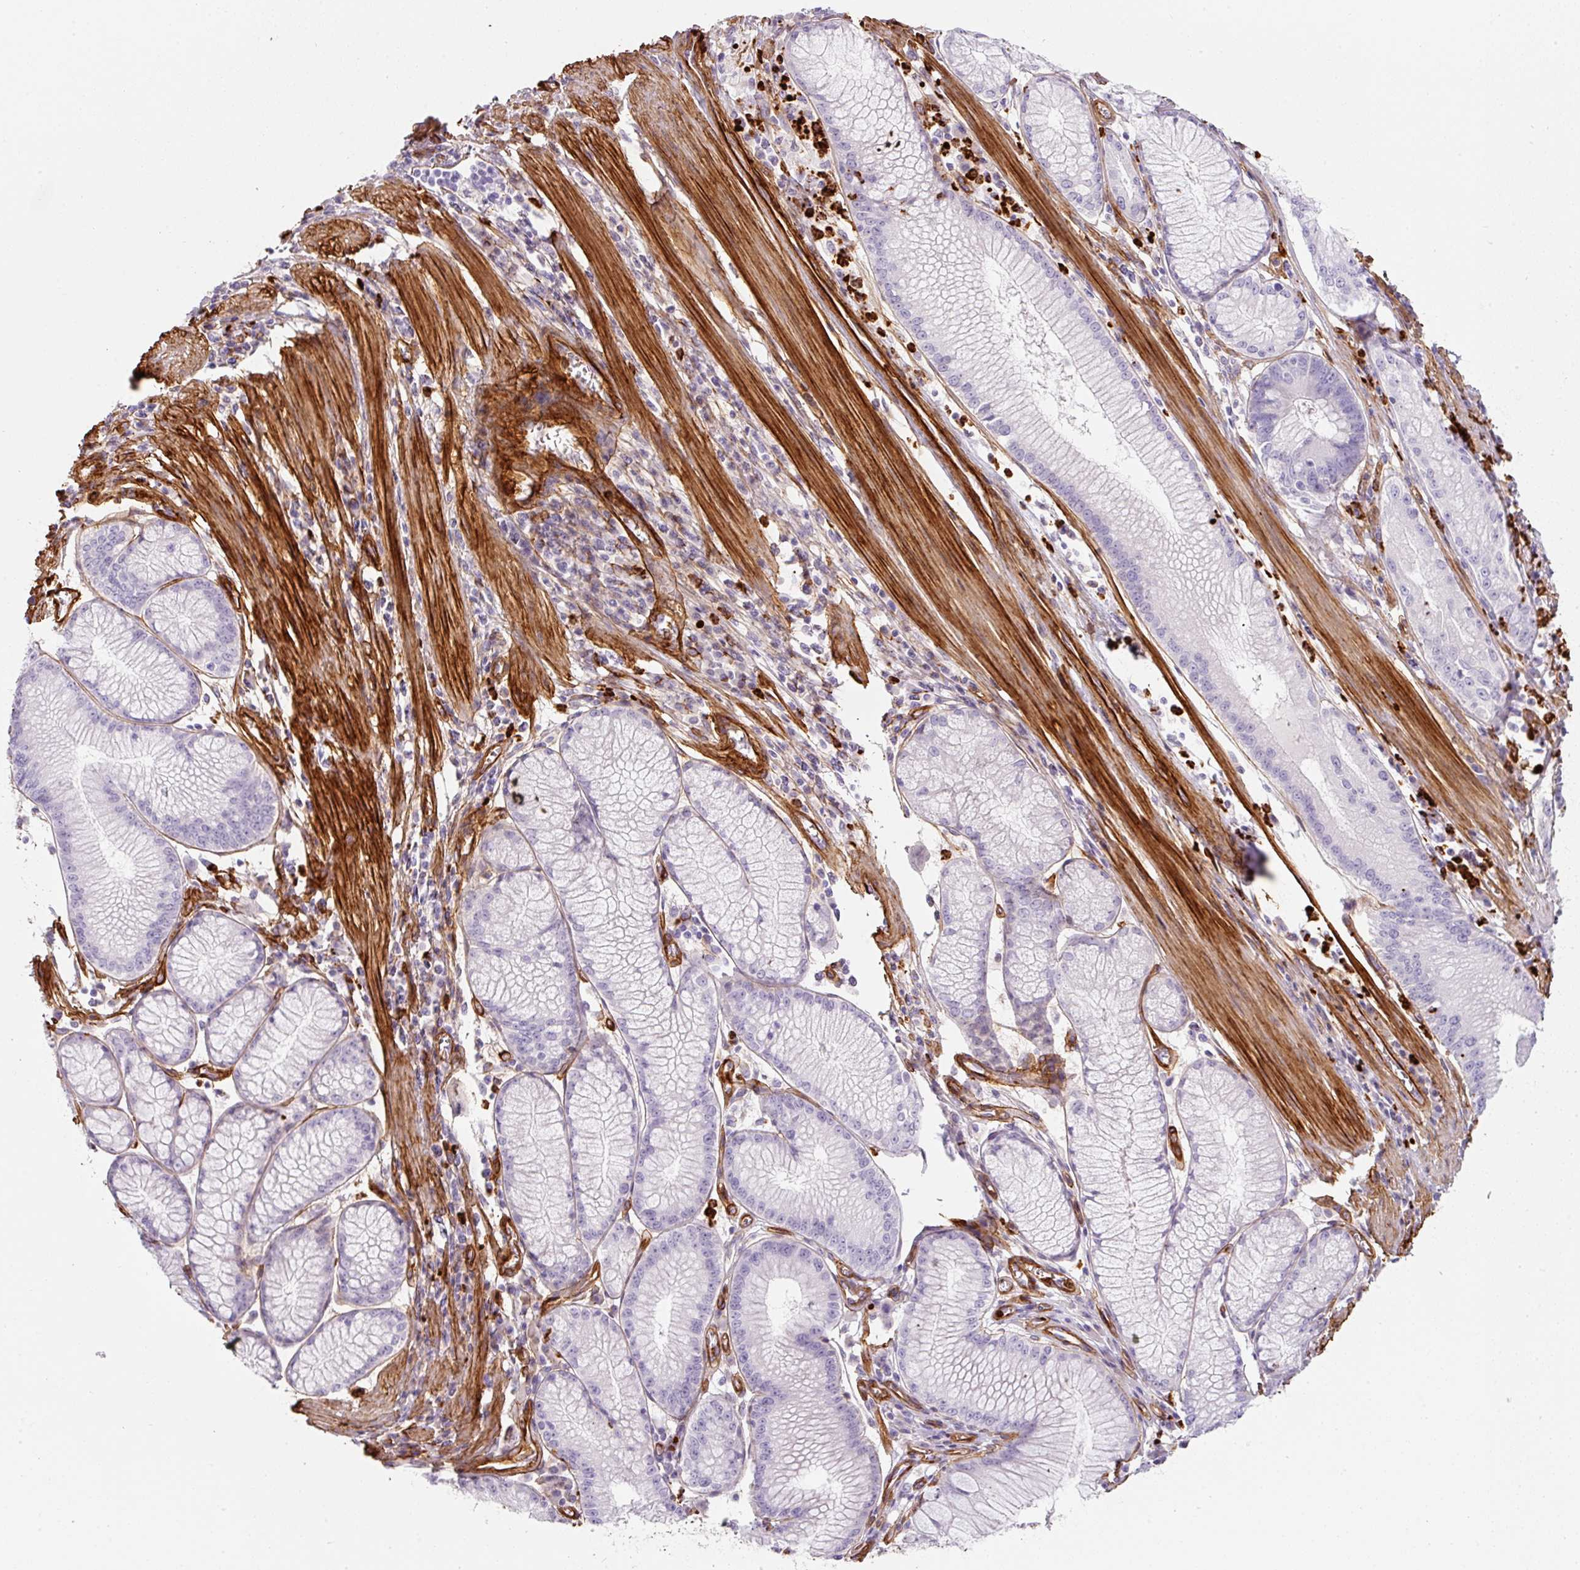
{"staining": {"intensity": "negative", "quantity": "none", "location": "none"}, "tissue": "stomach cancer", "cell_type": "Tumor cells", "image_type": "cancer", "snomed": [{"axis": "morphology", "description": "Adenocarcinoma, NOS"}, {"axis": "topography", "description": "Stomach"}], "caption": "IHC histopathology image of neoplastic tissue: stomach cancer stained with DAB (3,3'-diaminobenzidine) exhibits no significant protein expression in tumor cells.", "gene": "LOXL4", "patient": {"sex": "male", "age": 59}}